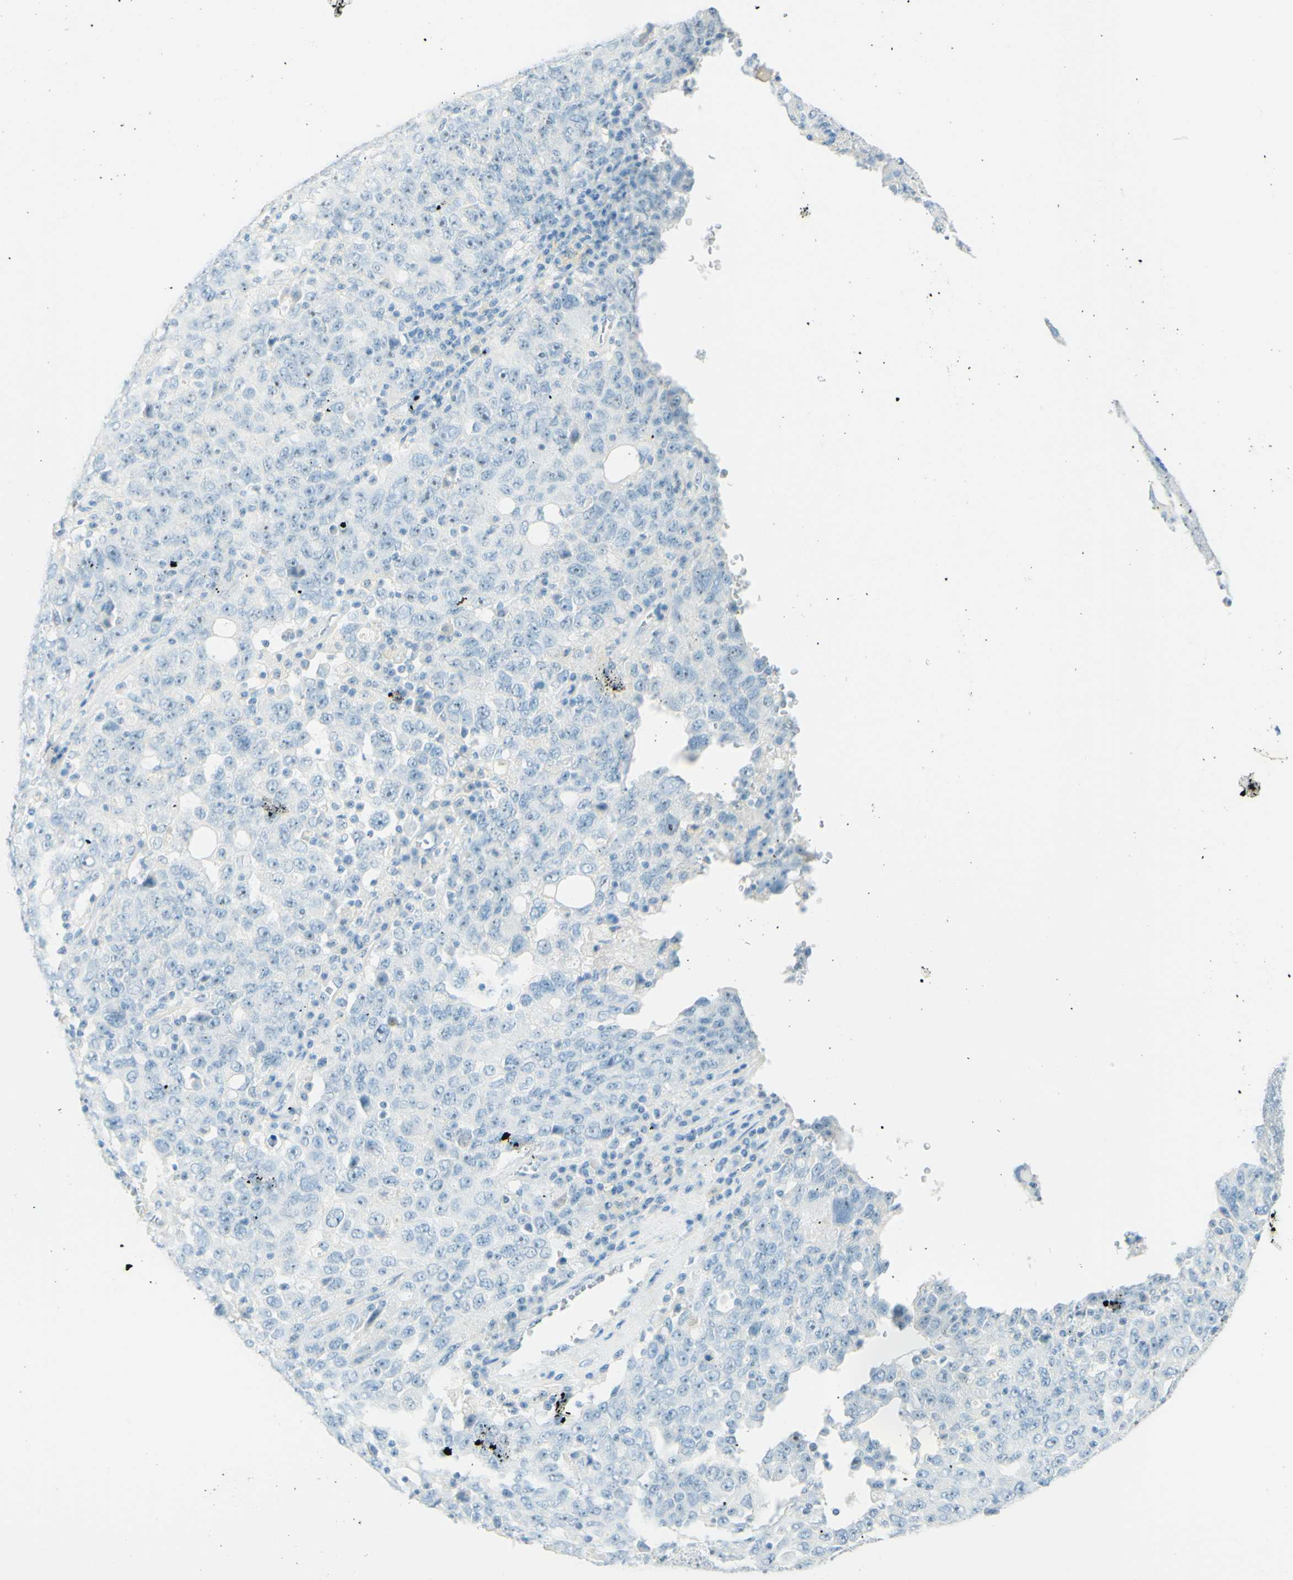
{"staining": {"intensity": "negative", "quantity": "none", "location": "none"}, "tissue": "ovarian cancer", "cell_type": "Tumor cells", "image_type": "cancer", "snomed": [{"axis": "morphology", "description": "Carcinoma, endometroid"}, {"axis": "topography", "description": "Ovary"}], "caption": "Ovarian cancer (endometroid carcinoma) was stained to show a protein in brown. There is no significant positivity in tumor cells. Brightfield microscopy of immunohistochemistry (IHC) stained with DAB (brown) and hematoxylin (blue), captured at high magnification.", "gene": "FMR1NB", "patient": {"sex": "female", "age": 62}}